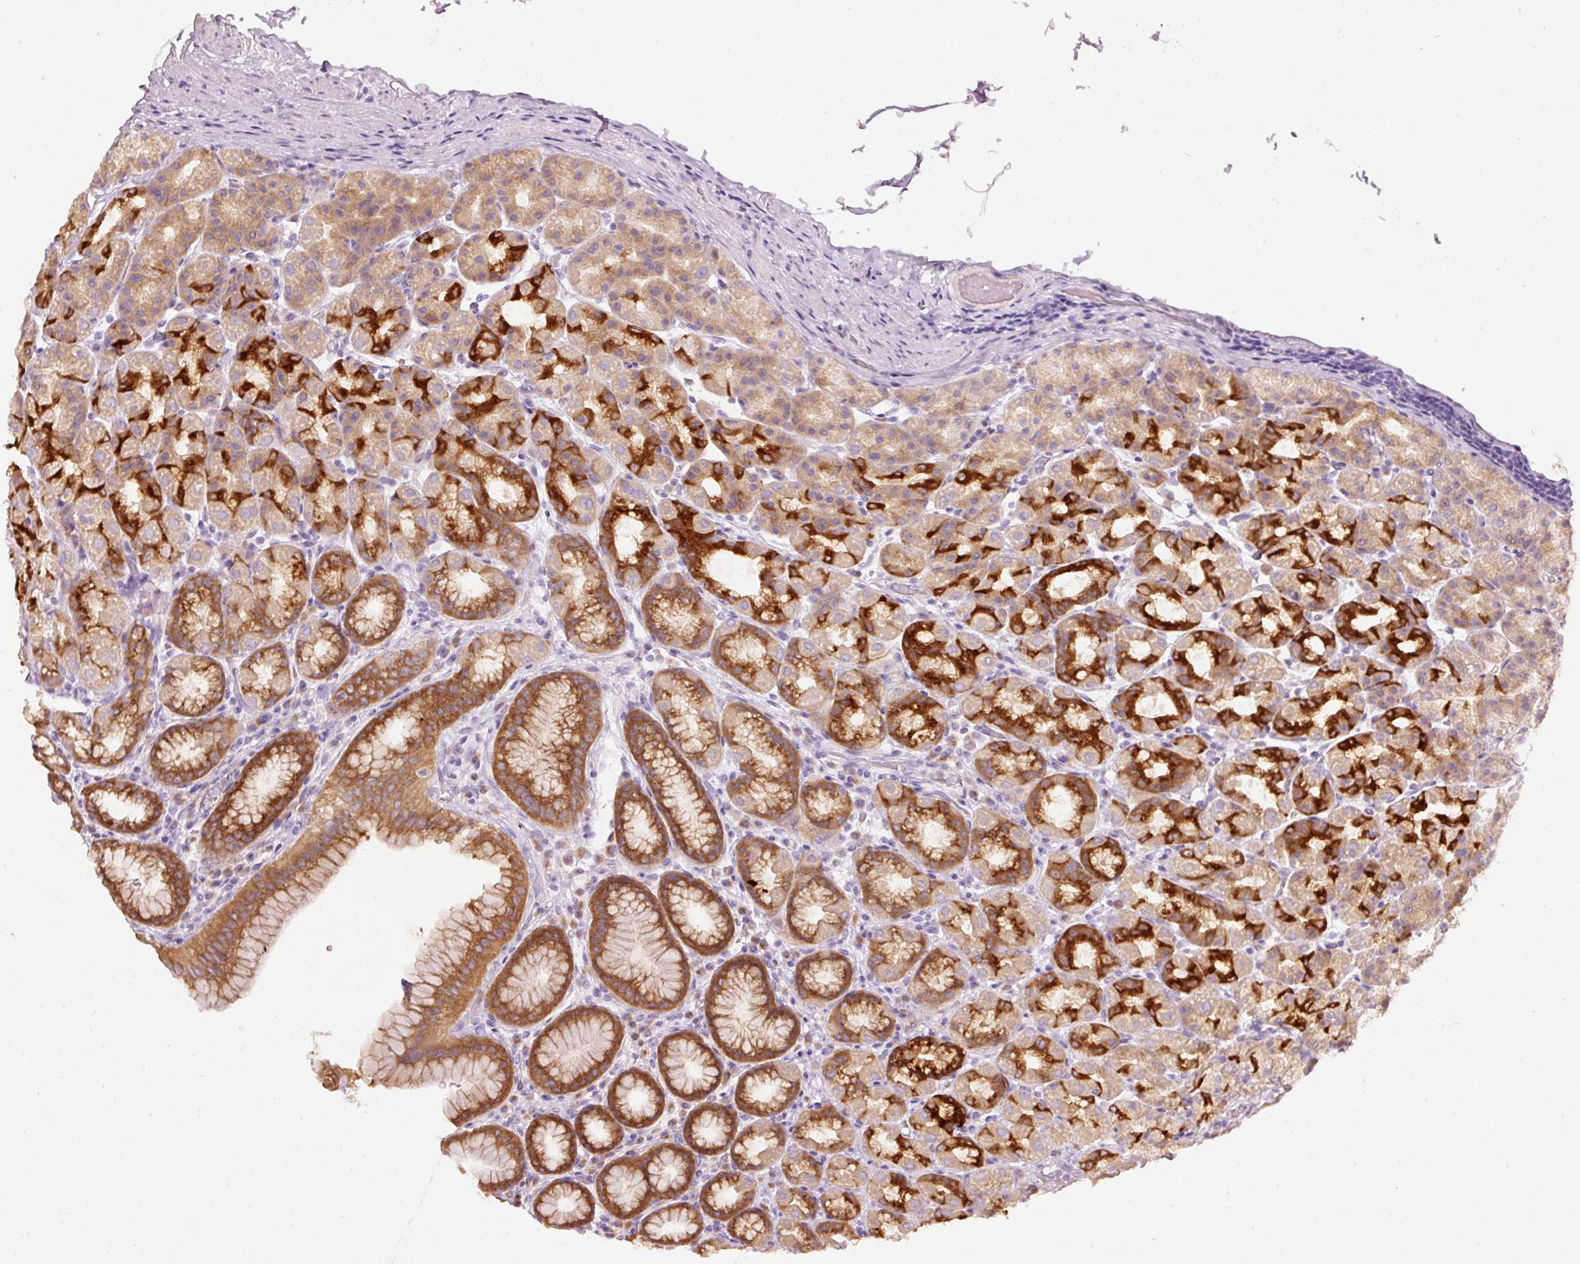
{"staining": {"intensity": "strong", "quantity": "25%-75%", "location": "cytoplasmic/membranous"}, "tissue": "stomach", "cell_type": "Glandular cells", "image_type": "normal", "snomed": [{"axis": "morphology", "description": "Normal tissue, NOS"}, {"axis": "topography", "description": "Stomach, upper"}, {"axis": "topography", "description": "Stomach"}], "caption": "The histopathology image reveals staining of normal stomach, revealing strong cytoplasmic/membranous protein staining (brown color) within glandular cells. (brown staining indicates protein expression, while blue staining denotes nuclei).", "gene": "PDXDC1", "patient": {"sex": "male", "age": 68}}